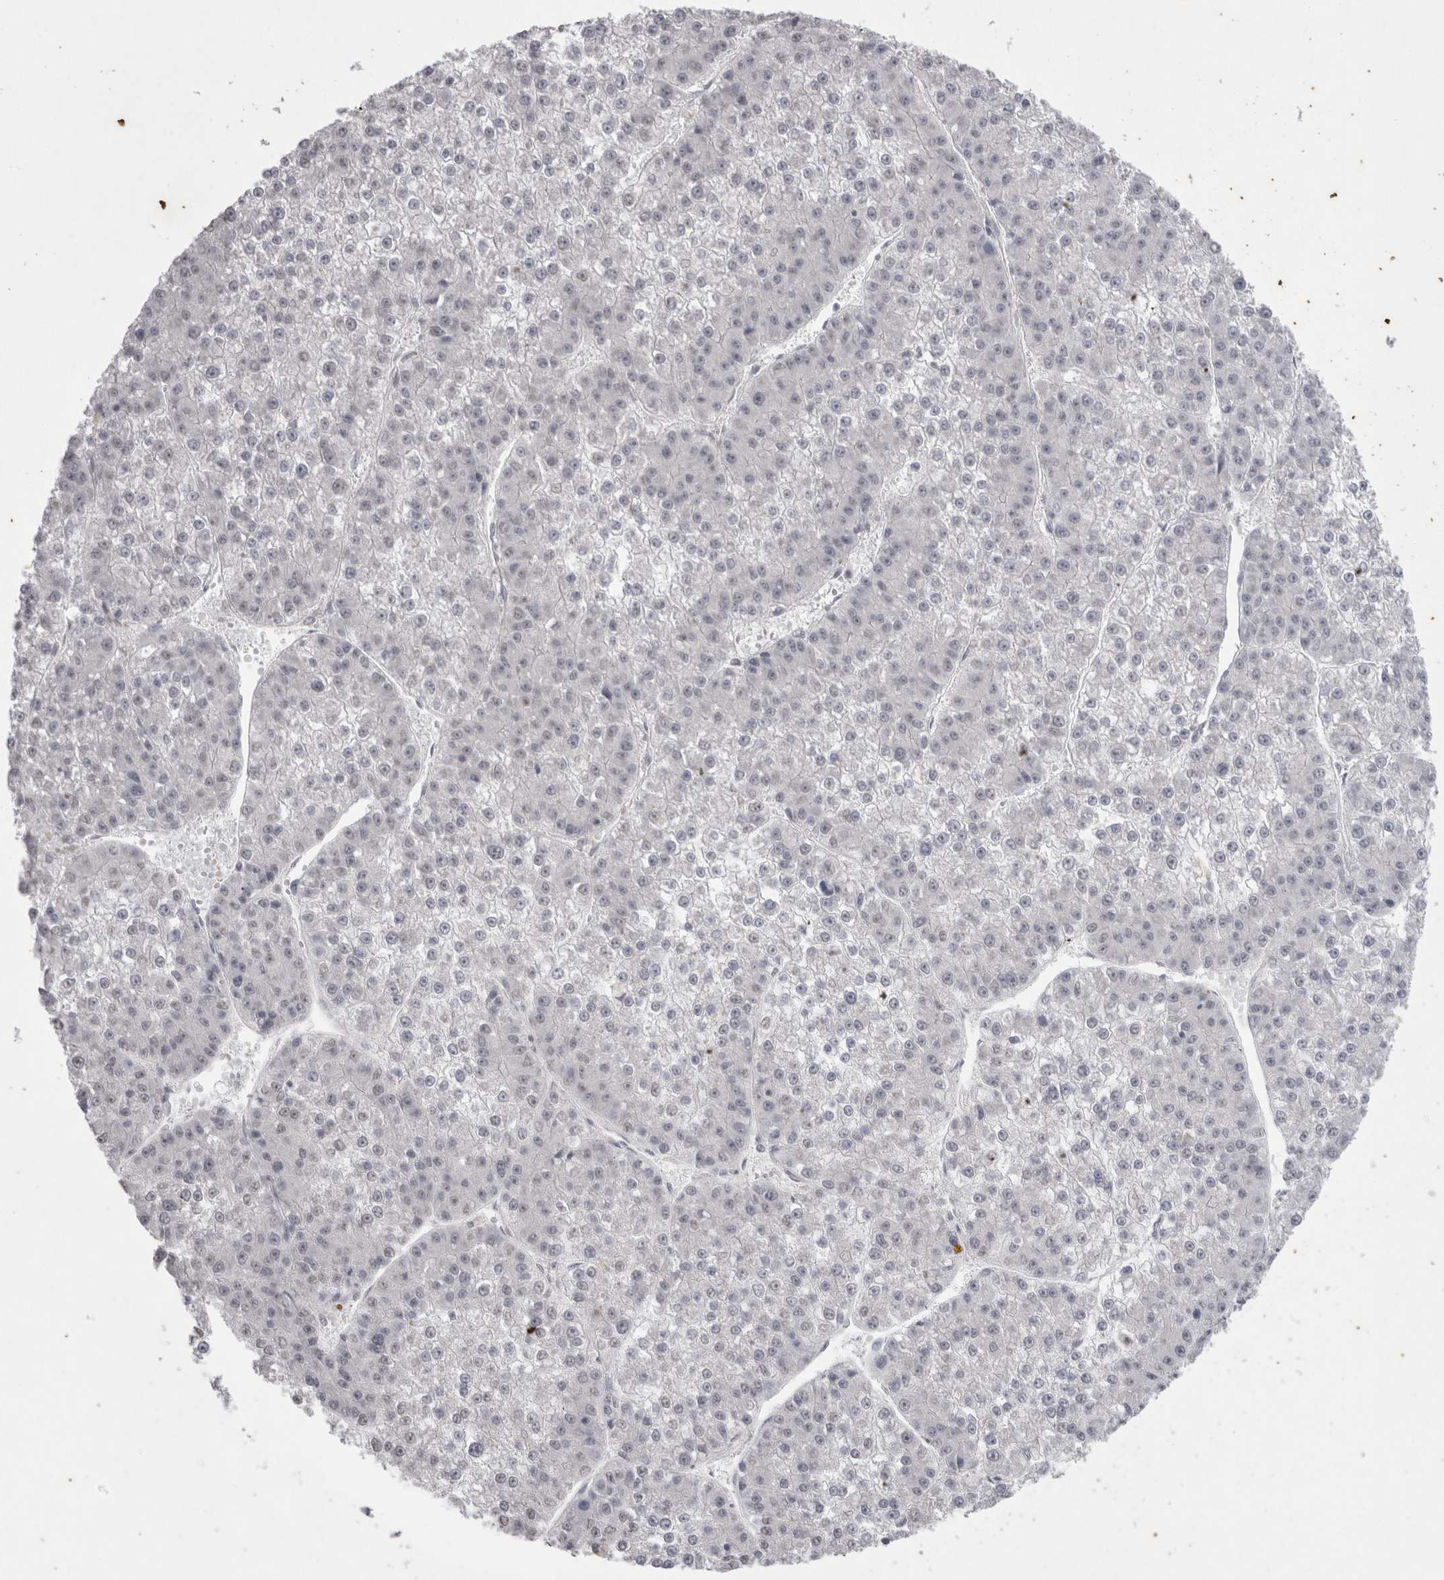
{"staining": {"intensity": "weak", "quantity": "<25%", "location": "nuclear"}, "tissue": "liver cancer", "cell_type": "Tumor cells", "image_type": "cancer", "snomed": [{"axis": "morphology", "description": "Carcinoma, Hepatocellular, NOS"}, {"axis": "topography", "description": "Liver"}], "caption": "Immunohistochemistry photomicrograph of neoplastic tissue: human hepatocellular carcinoma (liver) stained with DAB (3,3'-diaminobenzidine) exhibits no significant protein staining in tumor cells. Nuclei are stained in blue.", "gene": "DDX4", "patient": {"sex": "female", "age": 73}}